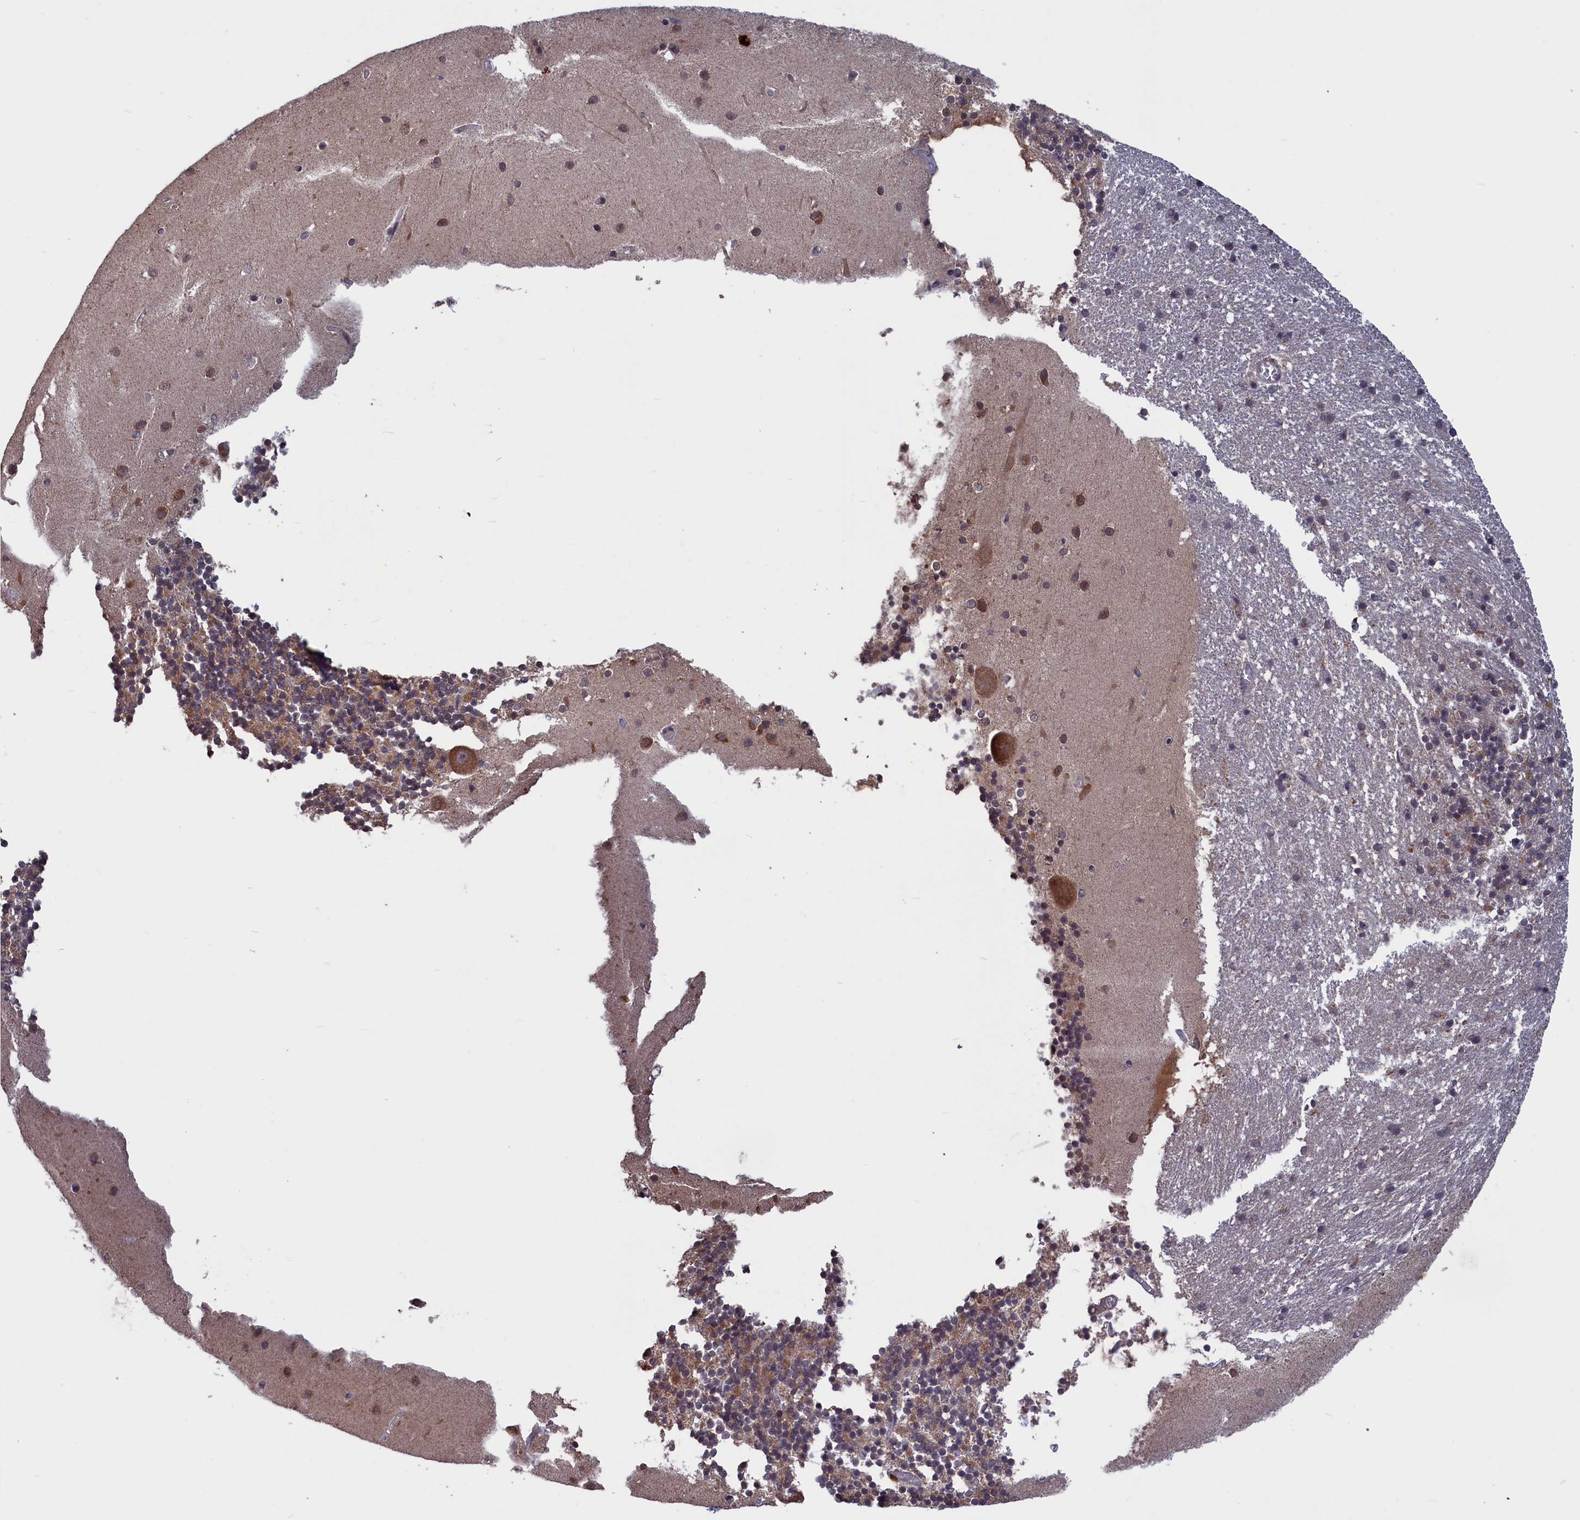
{"staining": {"intensity": "weak", "quantity": "25%-75%", "location": "cytoplasmic/membranous"}, "tissue": "cerebellum", "cell_type": "Cells in granular layer", "image_type": "normal", "snomed": [{"axis": "morphology", "description": "Normal tissue, NOS"}, {"axis": "topography", "description": "Cerebellum"}], "caption": "A photomicrograph showing weak cytoplasmic/membranous positivity in approximately 25%-75% of cells in granular layer in normal cerebellum, as visualized by brown immunohistochemical staining.", "gene": "CACTIN", "patient": {"sex": "male", "age": 54}}